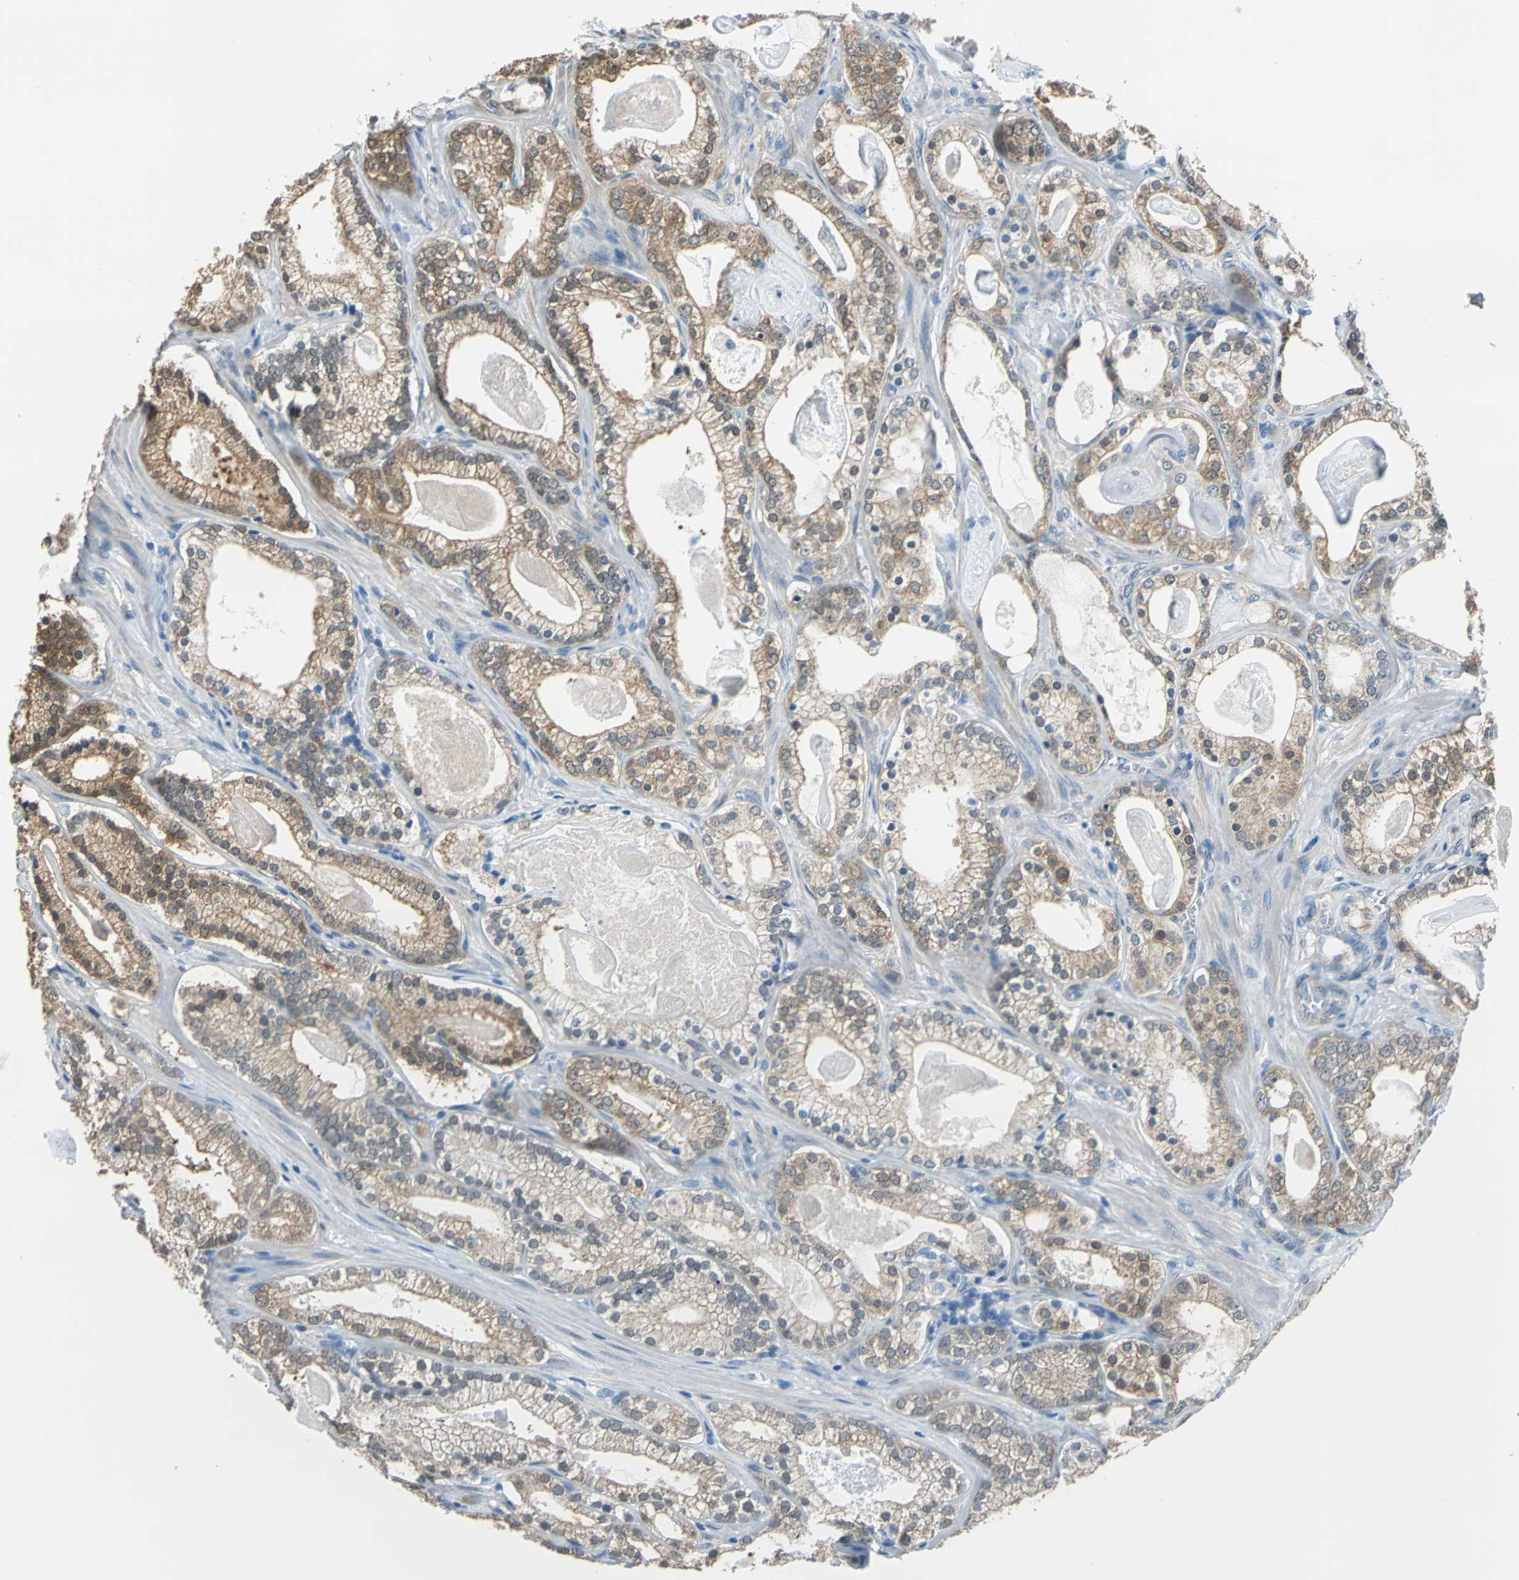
{"staining": {"intensity": "moderate", "quantity": ">75%", "location": "cytoplasmic/membranous"}, "tissue": "prostate cancer", "cell_type": "Tumor cells", "image_type": "cancer", "snomed": [{"axis": "morphology", "description": "Adenocarcinoma, Low grade"}, {"axis": "topography", "description": "Prostate"}], "caption": "Adenocarcinoma (low-grade) (prostate) stained with immunohistochemistry demonstrates moderate cytoplasmic/membranous positivity in about >75% of tumor cells. The protein is shown in brown color, while the nuclei are stained blue.", "gene": "FKBP4", "patient": {"sex": "male", "age": 59}}